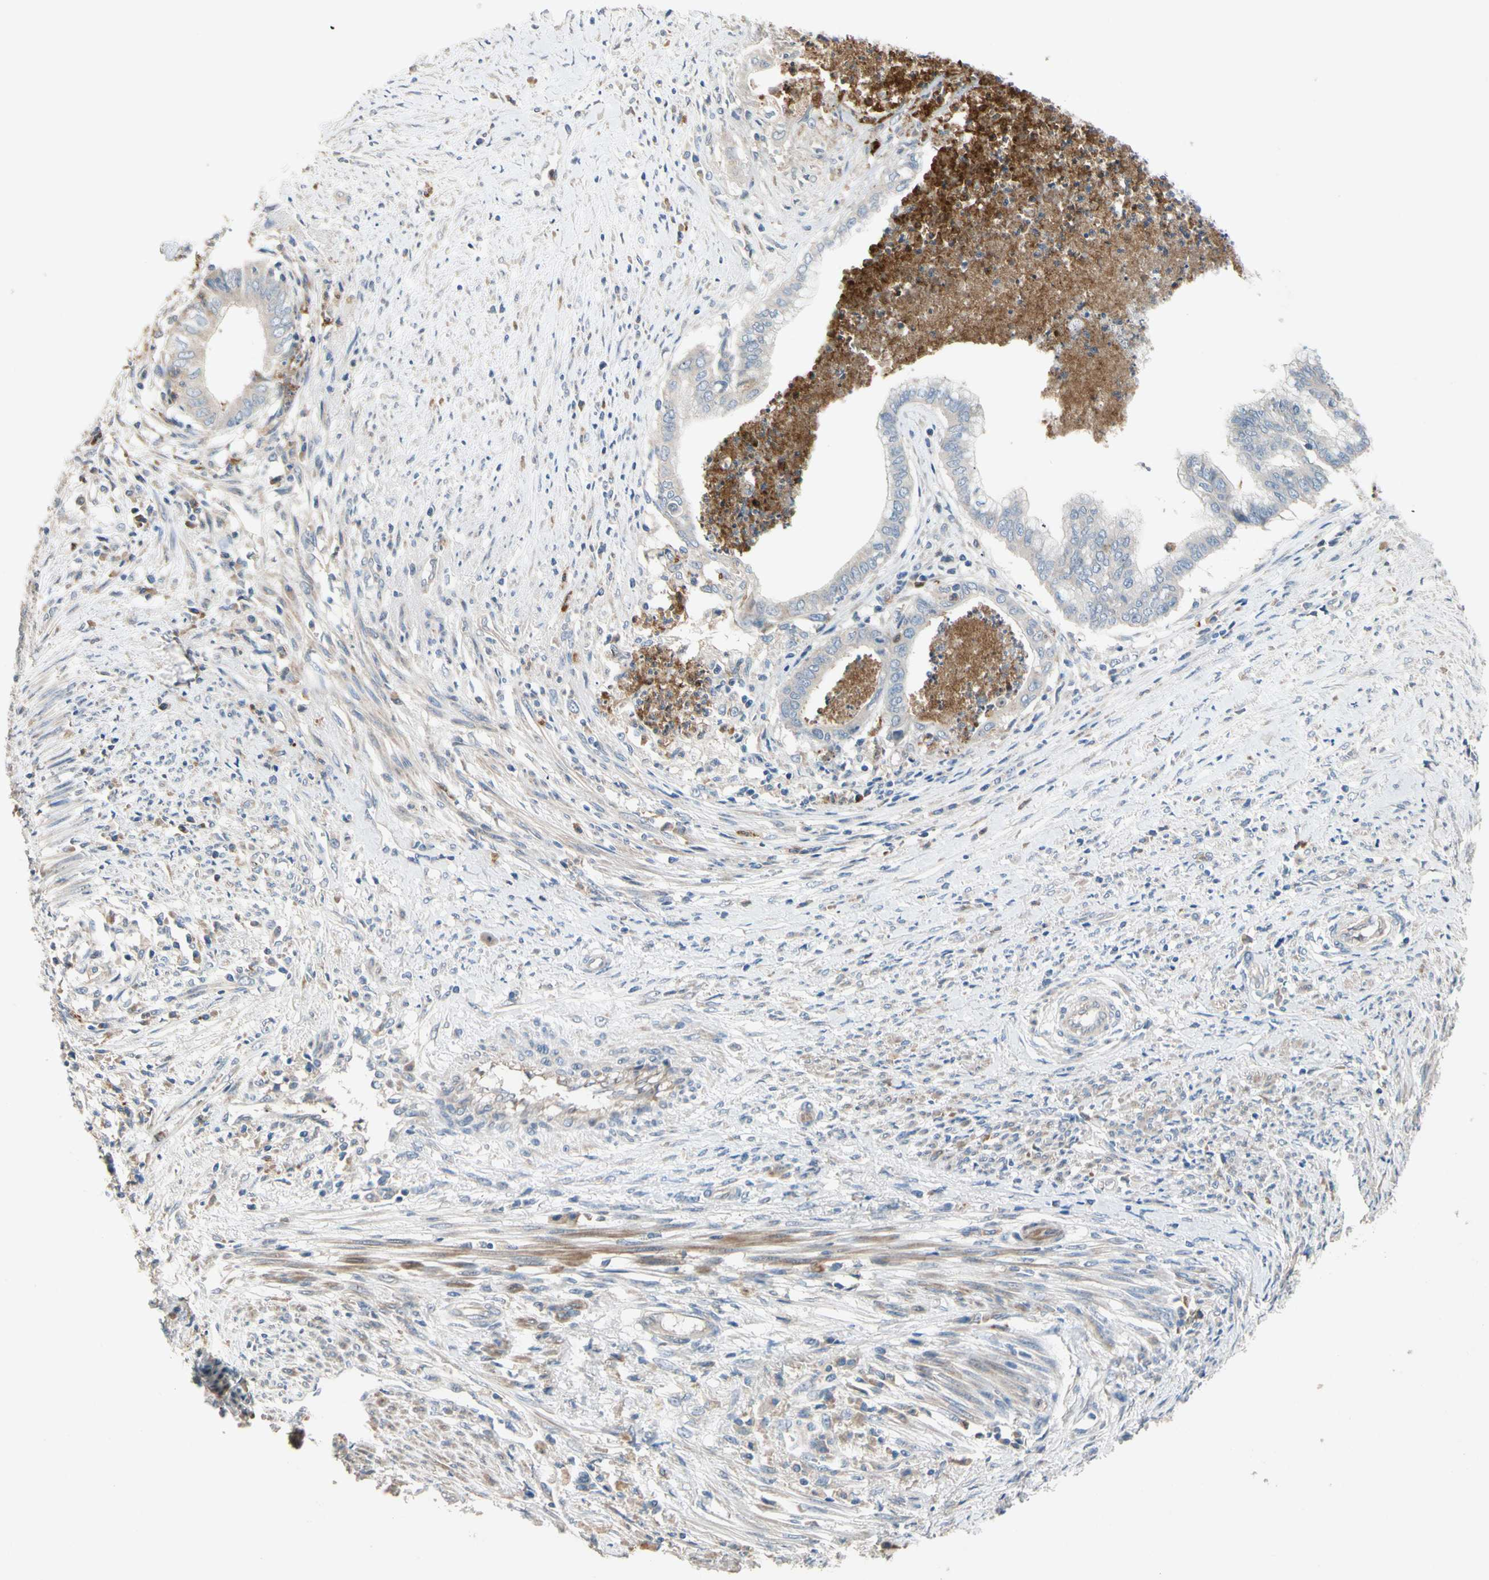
{"staining": {"intensity": "negative", "quantity": "none", "location": "none"}, "tissue": "endometrial cancer", "cell_type": "Tumor cells", "image_type": "cancer", "snomed": [{"axis": "morphology", "description": "Necrosis, NOS"}, {"axis": "morphology", "description": "Adenocarcinoma, NOS"}, {"axis": "topography", "description": "Endometrium"}], "caption": "Endometrial cancer was stained to show a protein in brown. There is no significant expression in tumor cells.", "gene": "SIGLEC5", "patient": {"sex": "female", "age": 79}}